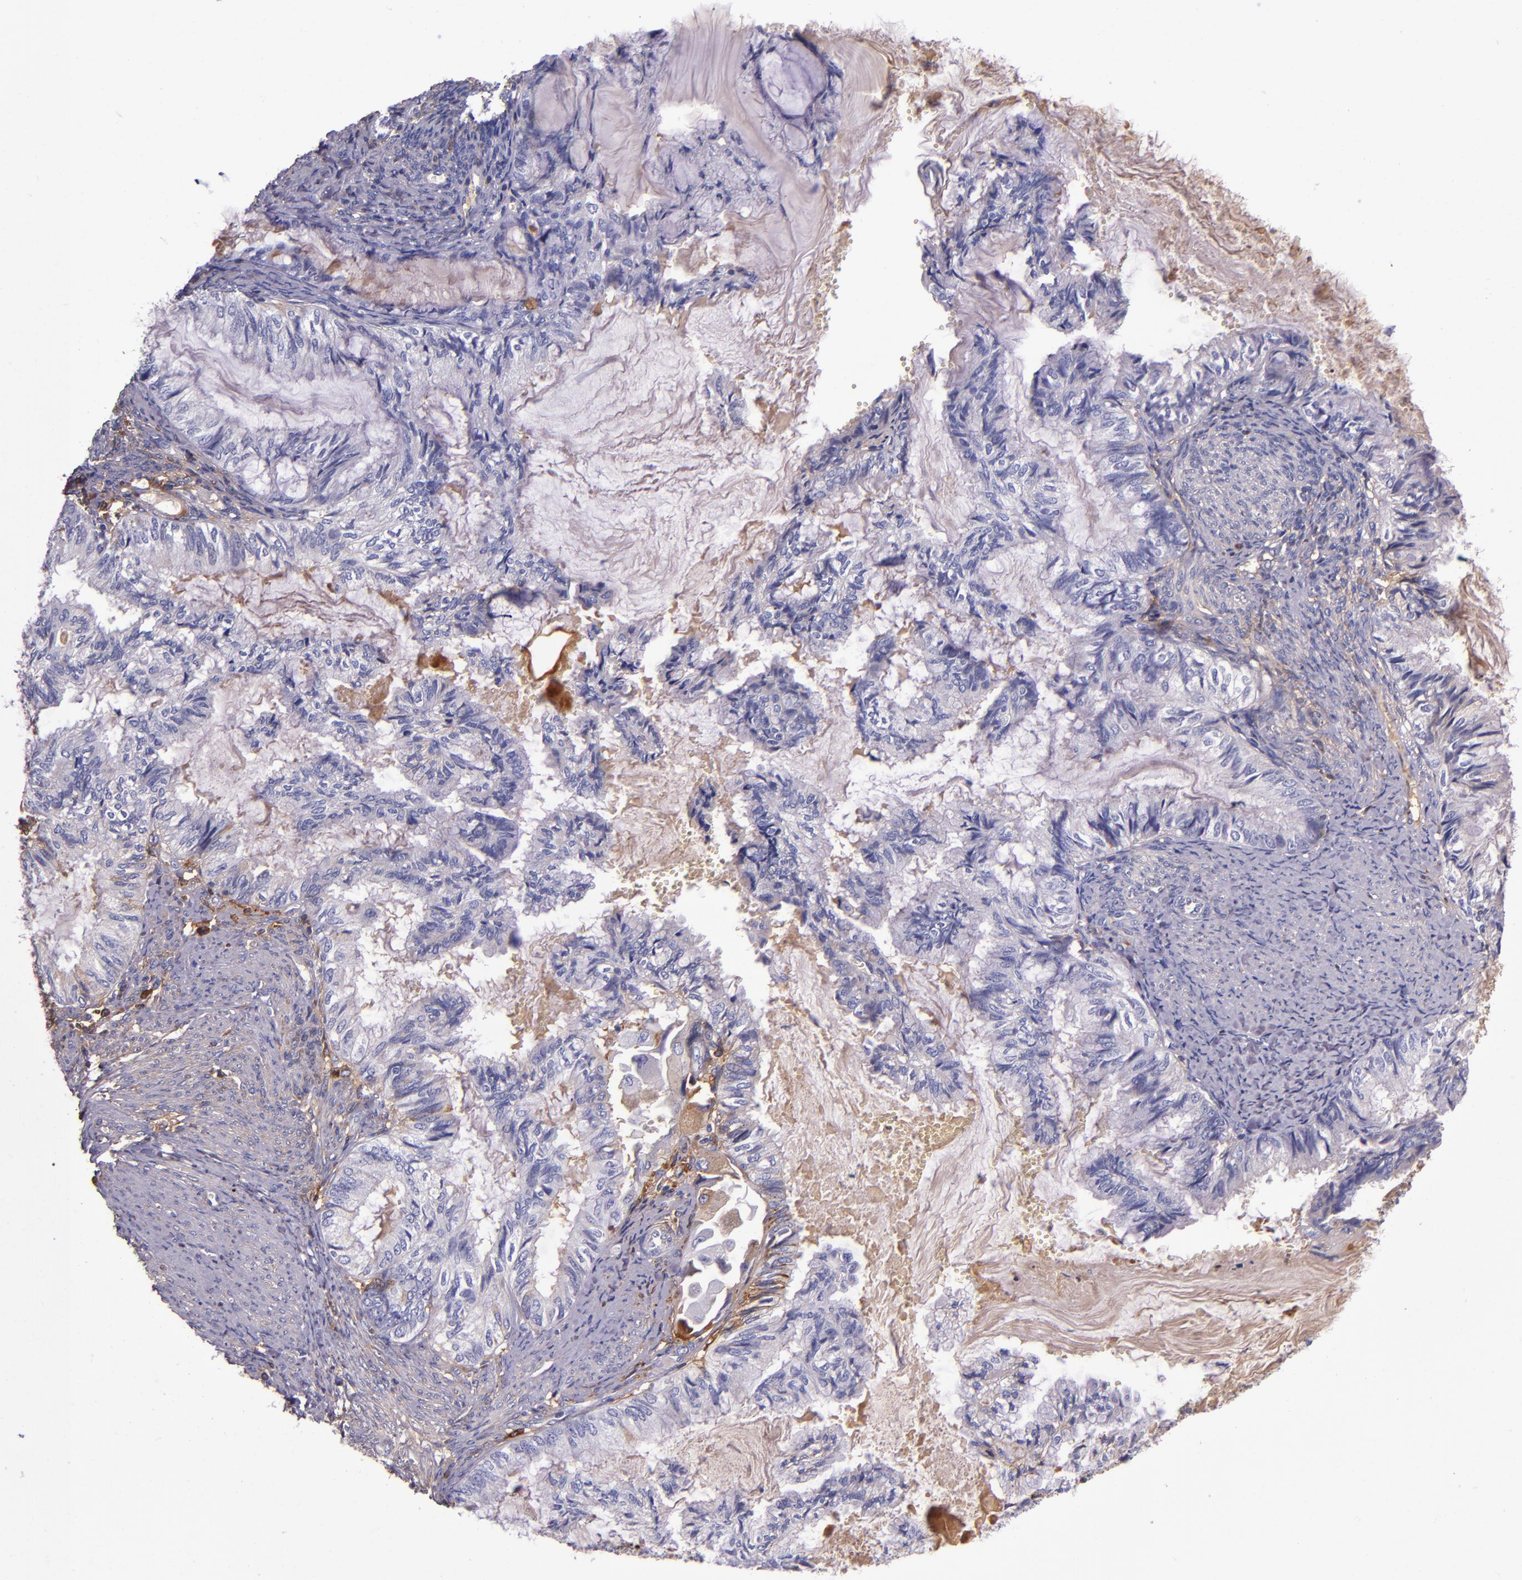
{"staining": {"intensity": "weak", "quantity": "25%-75%", "location": "cytoplasmic/membranous"}, "tissue": "endometrial cancer", "cell_type": "Tumor cells", "image_type": "cancer", "snomed": [{"axis": "morphology", "description": "Adenocarcinoma, NOS"}, {"axis": "topography", "description": "Endometrium"}], "caption": "A brown stain labels weak cytoplasmic/membranous staining of a protein in adenocarcinoma (endometrial) tumor cells.", "gene": "CLEC3B", "patient": {"sex": "female", "age": 86}}